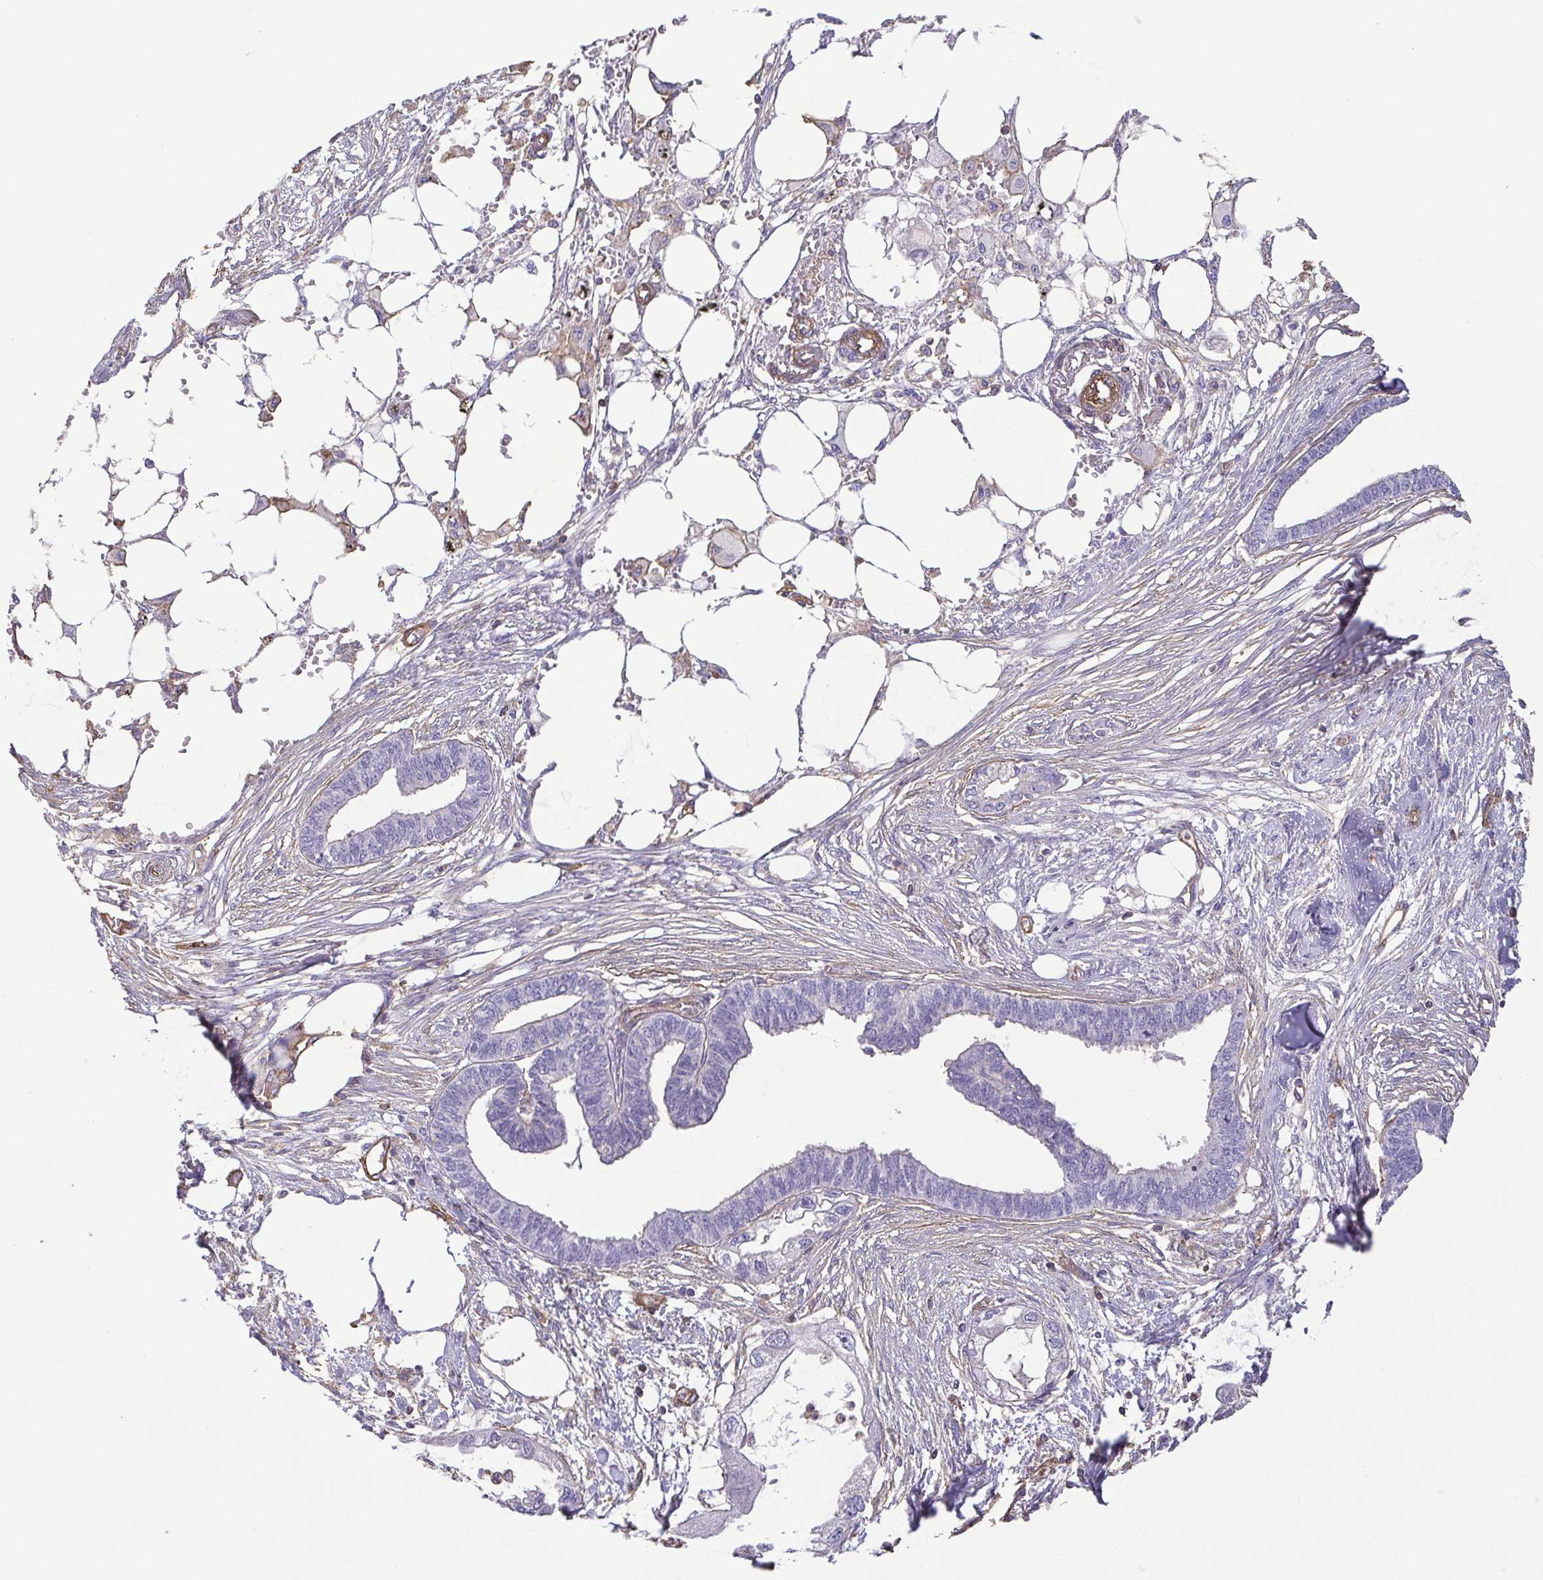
{"staining": {"intensity": "negative", "quantity": "none", "location": "none"}, "tissue": "endometrial cancer", "cell_type": "Tumor cells", "image_type": "cancer", "snomed": [{"axis": "morphology", "description": "Adenocarcinoma, NOS"}, {"axis": "morphology", "description": "Adenocarcinoma, metastatic, NOS"}, {"axis": "topography", "description": "Adipose tissue"}, {"axis": "topography", "description": "Endometrium"}], "caption": "IHC micrograph of neoplastic tissue: human endometrial cancer stained with DAB reveals no significant protein positivity in tumor cells.", "gene": "MYL6", "patient": {"sex": "female", "age": 67}}